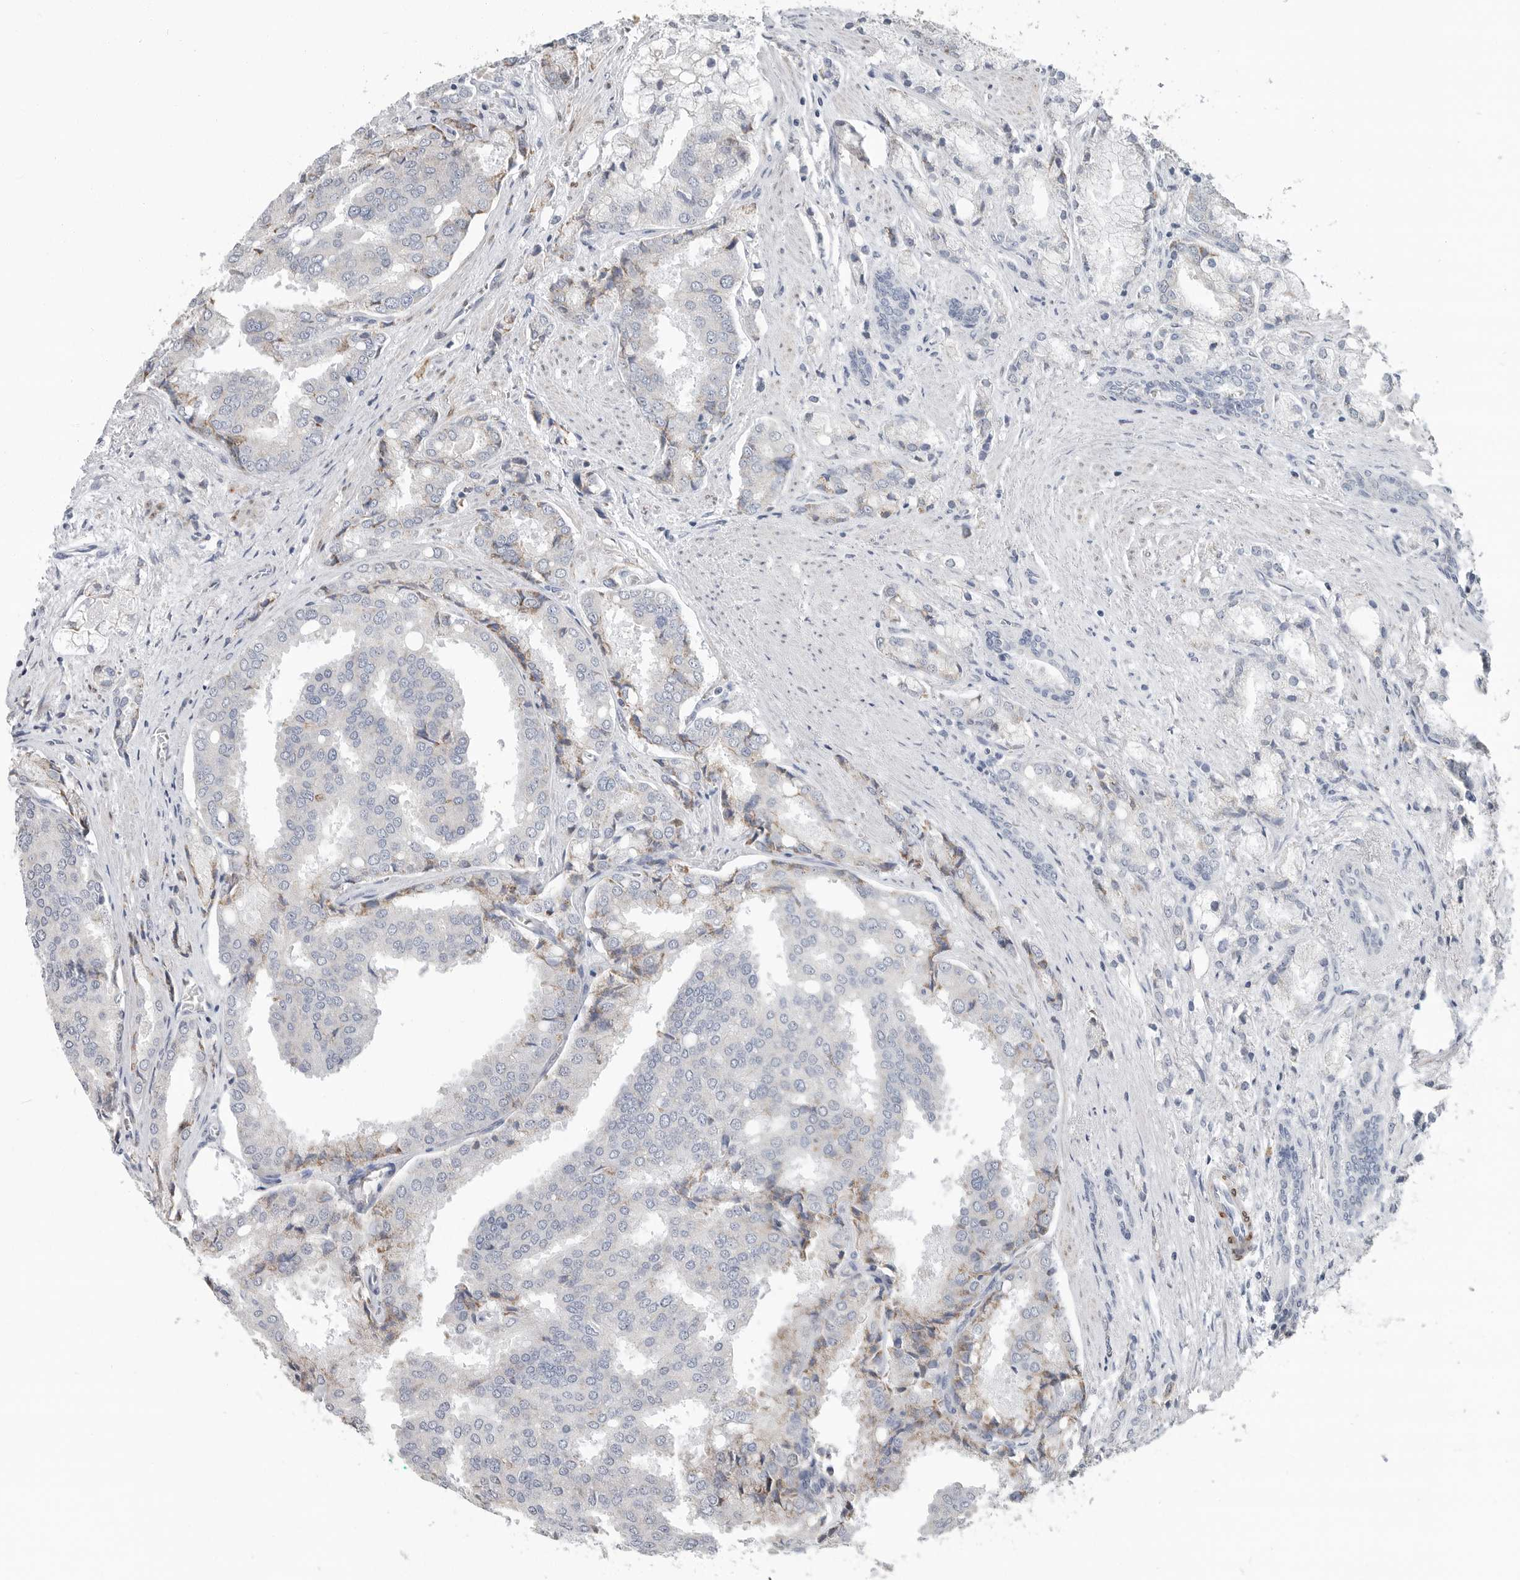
{"staining": {"intensity": "negative", "quantity": "none", "location": "none"}, "tissue": "prostate cancer", "cell_type": "Tumor cells", "image_type": "cancer", "snomed": [{"axis": "morphology", "description": "Adenocarcinoma, High grade"}, {"axis": "topography", "description": "Prostate"}], "caption": "Human prostate cancer stained for a protein using immunohistochemistry (IHC) demonstrates no positivity in tumor cells.", "gene": "PLN", "patient": {"sex": "male", "age": 50}}